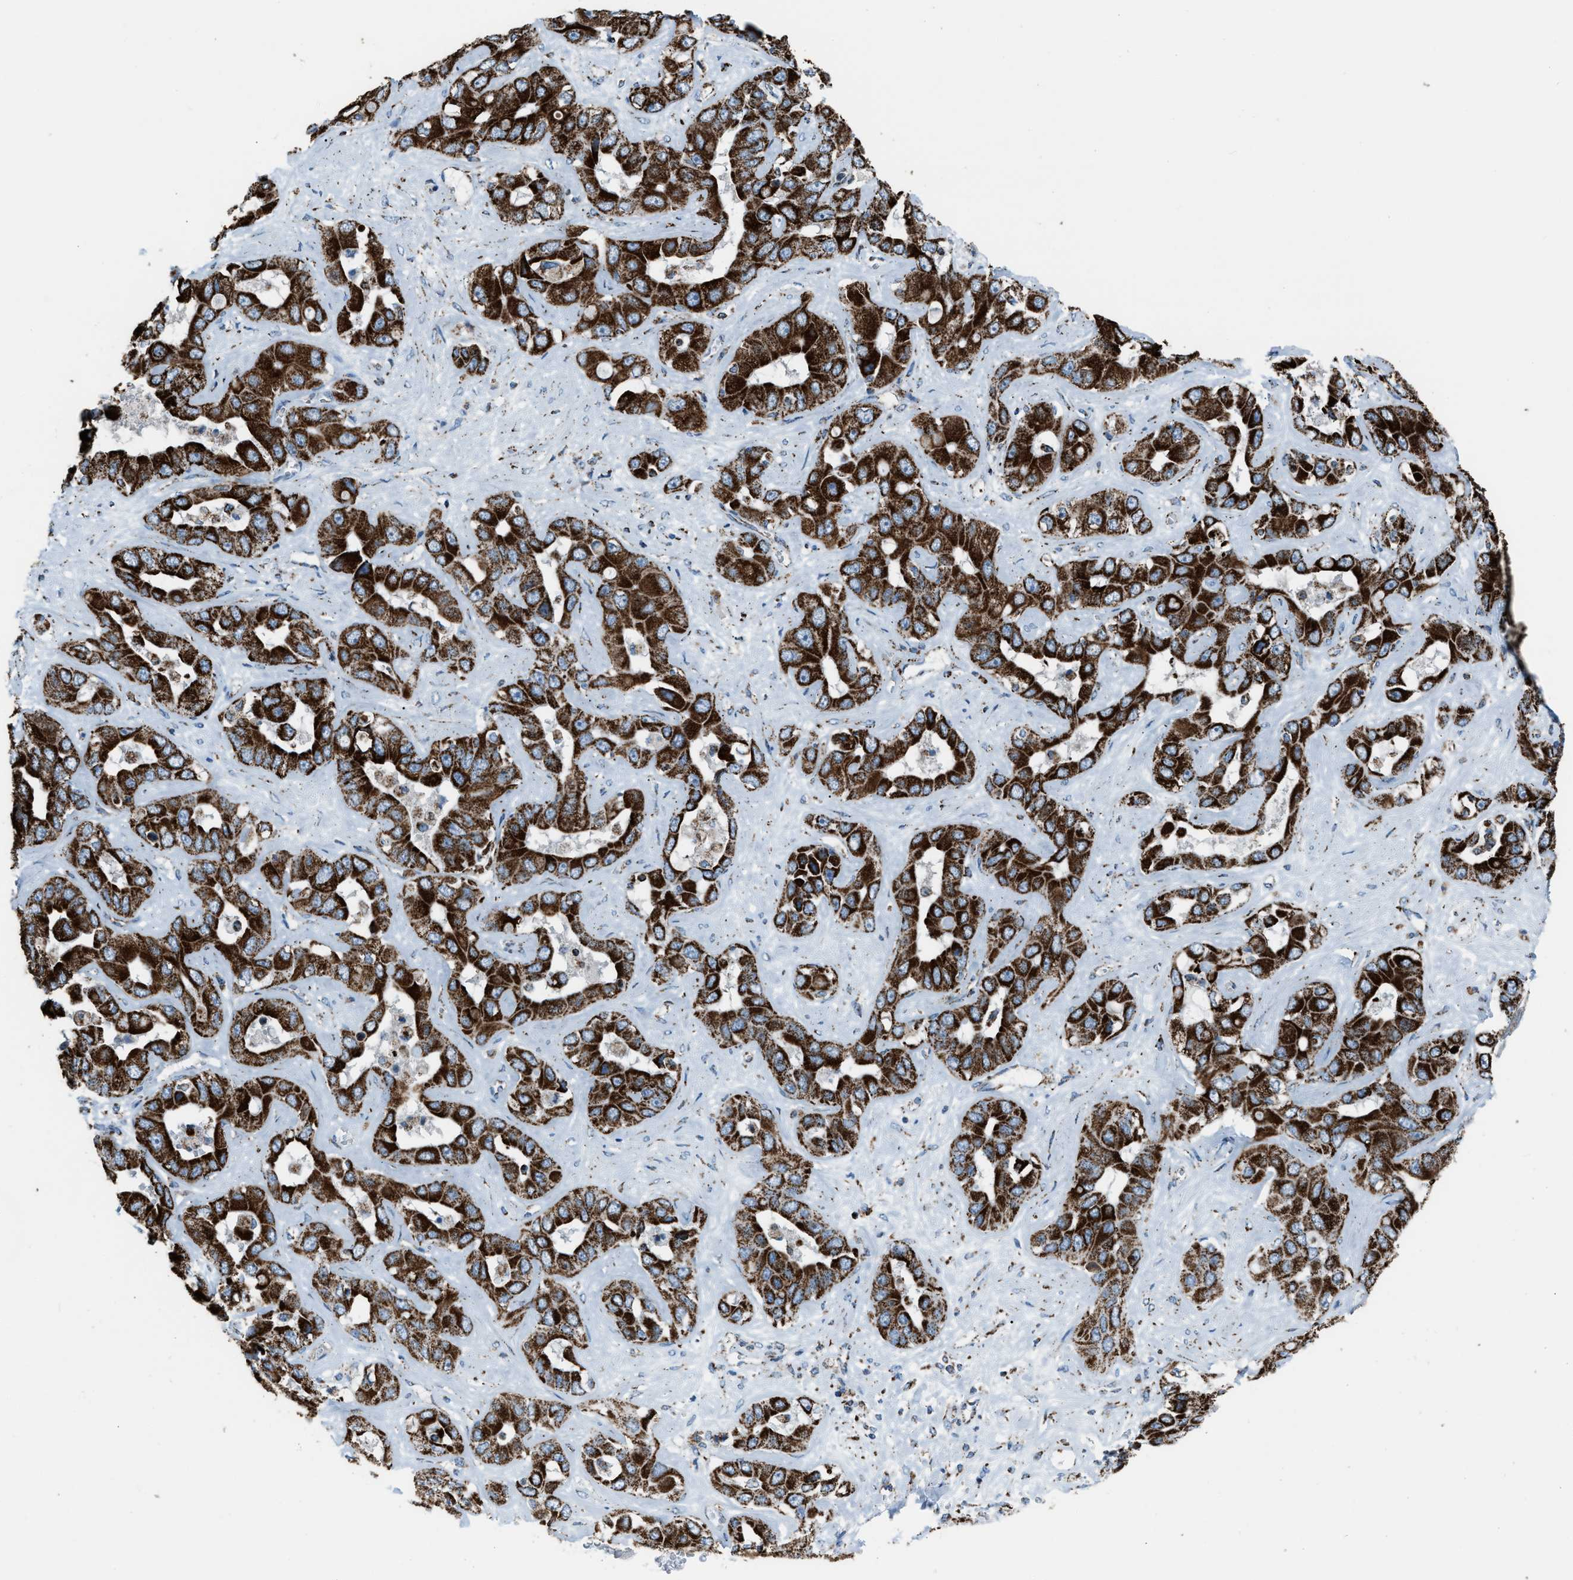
{"staining": {"intensity": "strong", "quantity": ">75%", "location": "cytoplasmic/membranous"}, "tissue": "liver cancer", "cell_type": "Tumor cells", "image_type": "cancer", "snomed": [{"axis": "morphology", "description": "Cholangiocarcinoma"}, {"axis": "topography", "description": "Liver"}], "caption": "Brown immunohistochemical staining in liver cancer (cholangiocarcinoma) reveals strong cytoplasmic/membranous positivity in approximately >75% of tumor cells. The staining is performed using DAB (3,3'-diaminobenzidine) brown chromogen to label protein expression. The nuclei are counter-stained blue using hematoxylin.", "gene": "MDH2", "patient": {"sex": "female", "age": 52}}